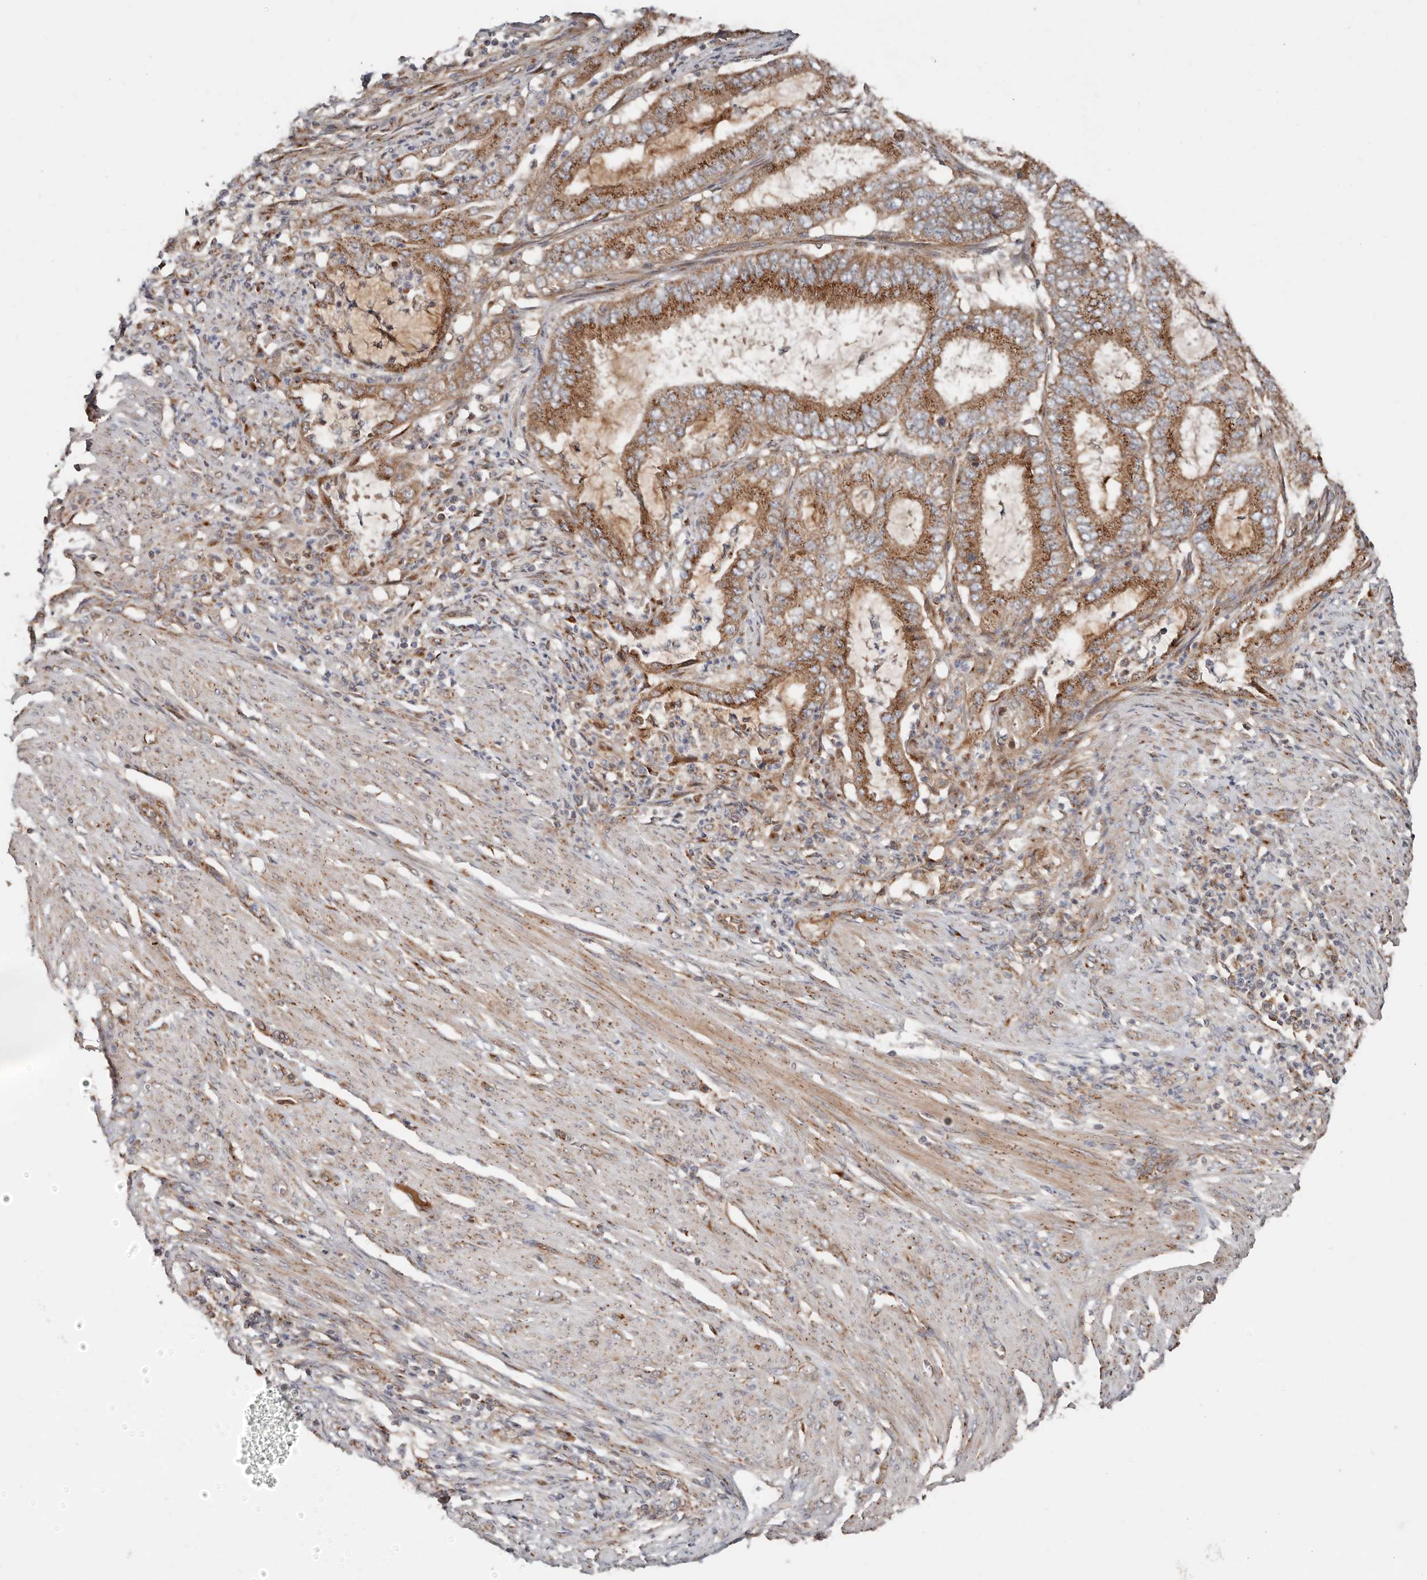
{"staining": {"intensity": "moderate", "quantity": ">75%", "location": "cytoplasmic/membranous"}, "tissue": "endometrial cancer", "cell_type": "Tumor cells", "image_type": "cancer", "snomed": [{"axis": "morphology", "description": "Adenocarcinoma, NOS"}, {"axis": "topography", "description": "Endometrium"}], "caption": "Brown immunohistochemical staining in adenocarcinoma (endometrial) displays moderate cytoplasmic/membranous positivity in about >75% of tumor cells.", "gene": "COG1", "patient": {"sex": "female", "age": 51}}